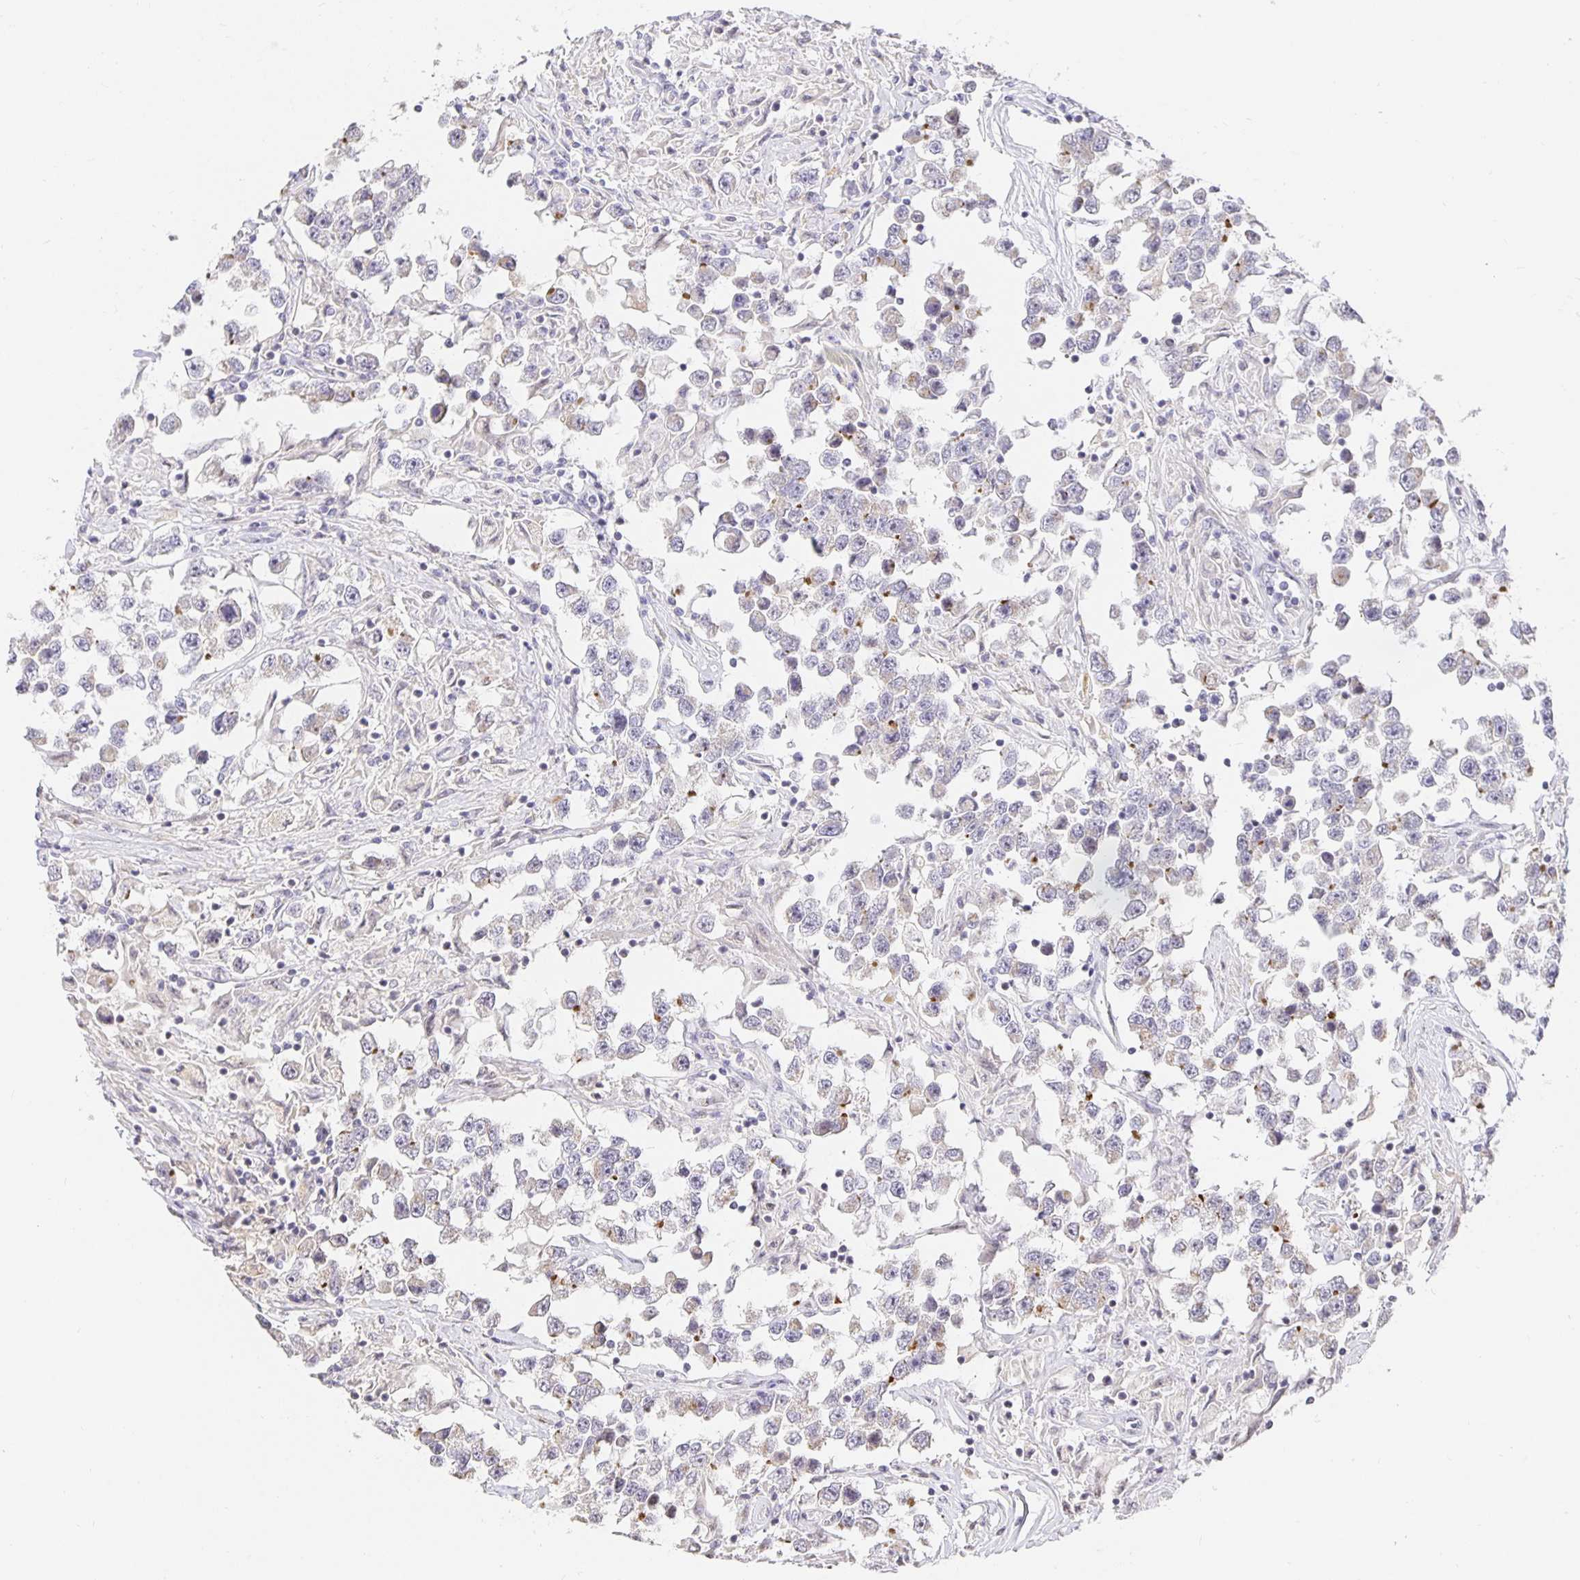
{"staining": {"intensity": "moderate", "quantity": "<25%", "location": "cytoplasmic/membranous"}, "tissue": "testis cancer", "cell_type": "Tumor cells", "image_type": "cancer", "snomed": [{"axis": "morphology", "description": "Seminoma, NOS"}, {"axis": "topography", "description": "Testis"}], "caption": "Protein expression analysis of testis seminoma demonstrates moderate cytoplasmic/membranous expression in approximately <25% of tumor cells. The staining was performed using DAB (3,3'-diaminobenzidine) to visualize the protein expression in brown, while the nuclei were stained in blue with hematoxylin (Magnification: 20x).", "gene": "TJP3", "patient": {"sex": "male", "age": 46}}